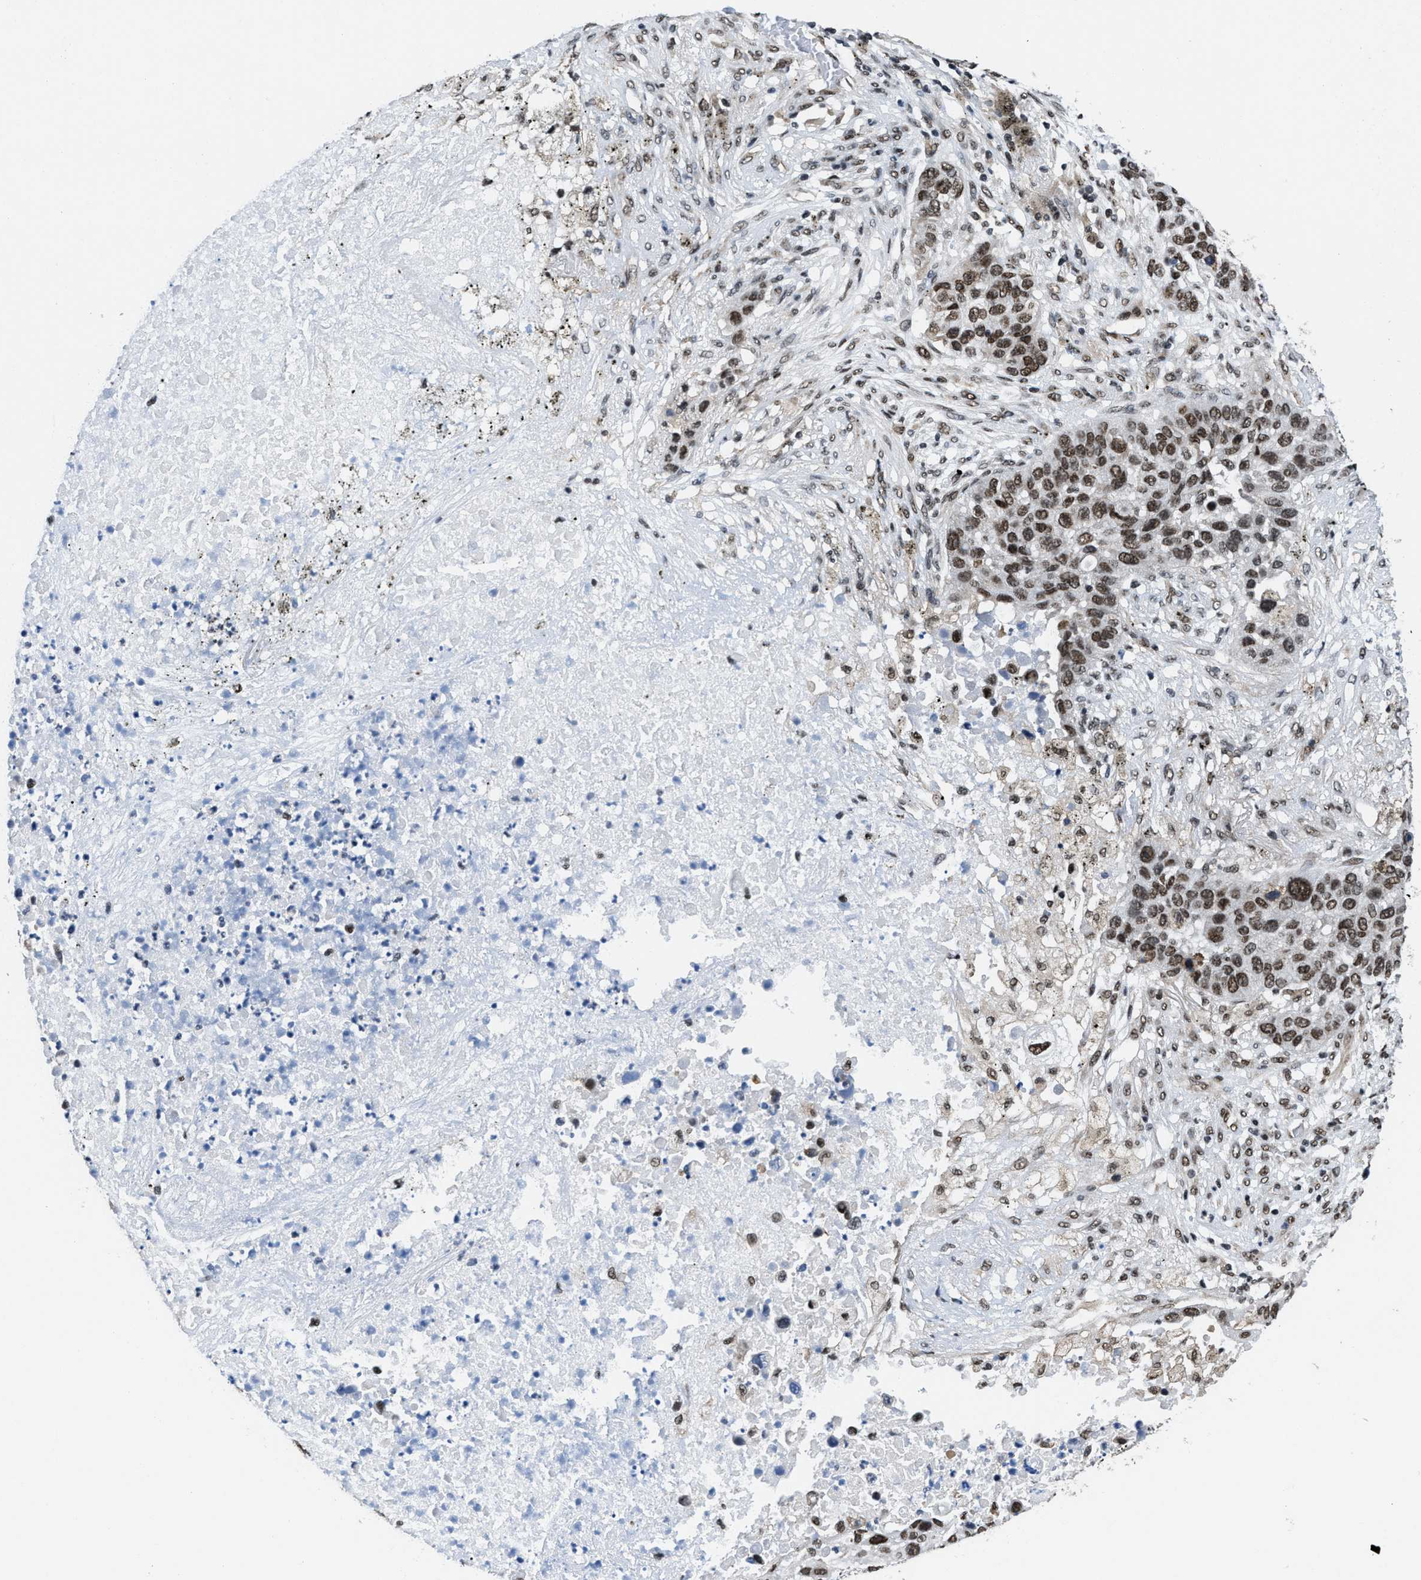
{"staining": {"intensity": "strong", "quantity": ">75%", "location": "nuclear"}, "tissue": "lung cancer", "cell_type": "Tumor cells", "image_type": "cancer", "snomed": [{"axis": "morphology", "description": "Squamous cell carcinoma, NOS"}, {"axis": "topography", "description": "Lung"}], "caption": "Protein staining exhibits strong nuclear expression in approximately >75% of tumor cells in lung squamous cell carcinoma.", "gene": "SAFB", "patient": {"sex": "male", "age": 57}}